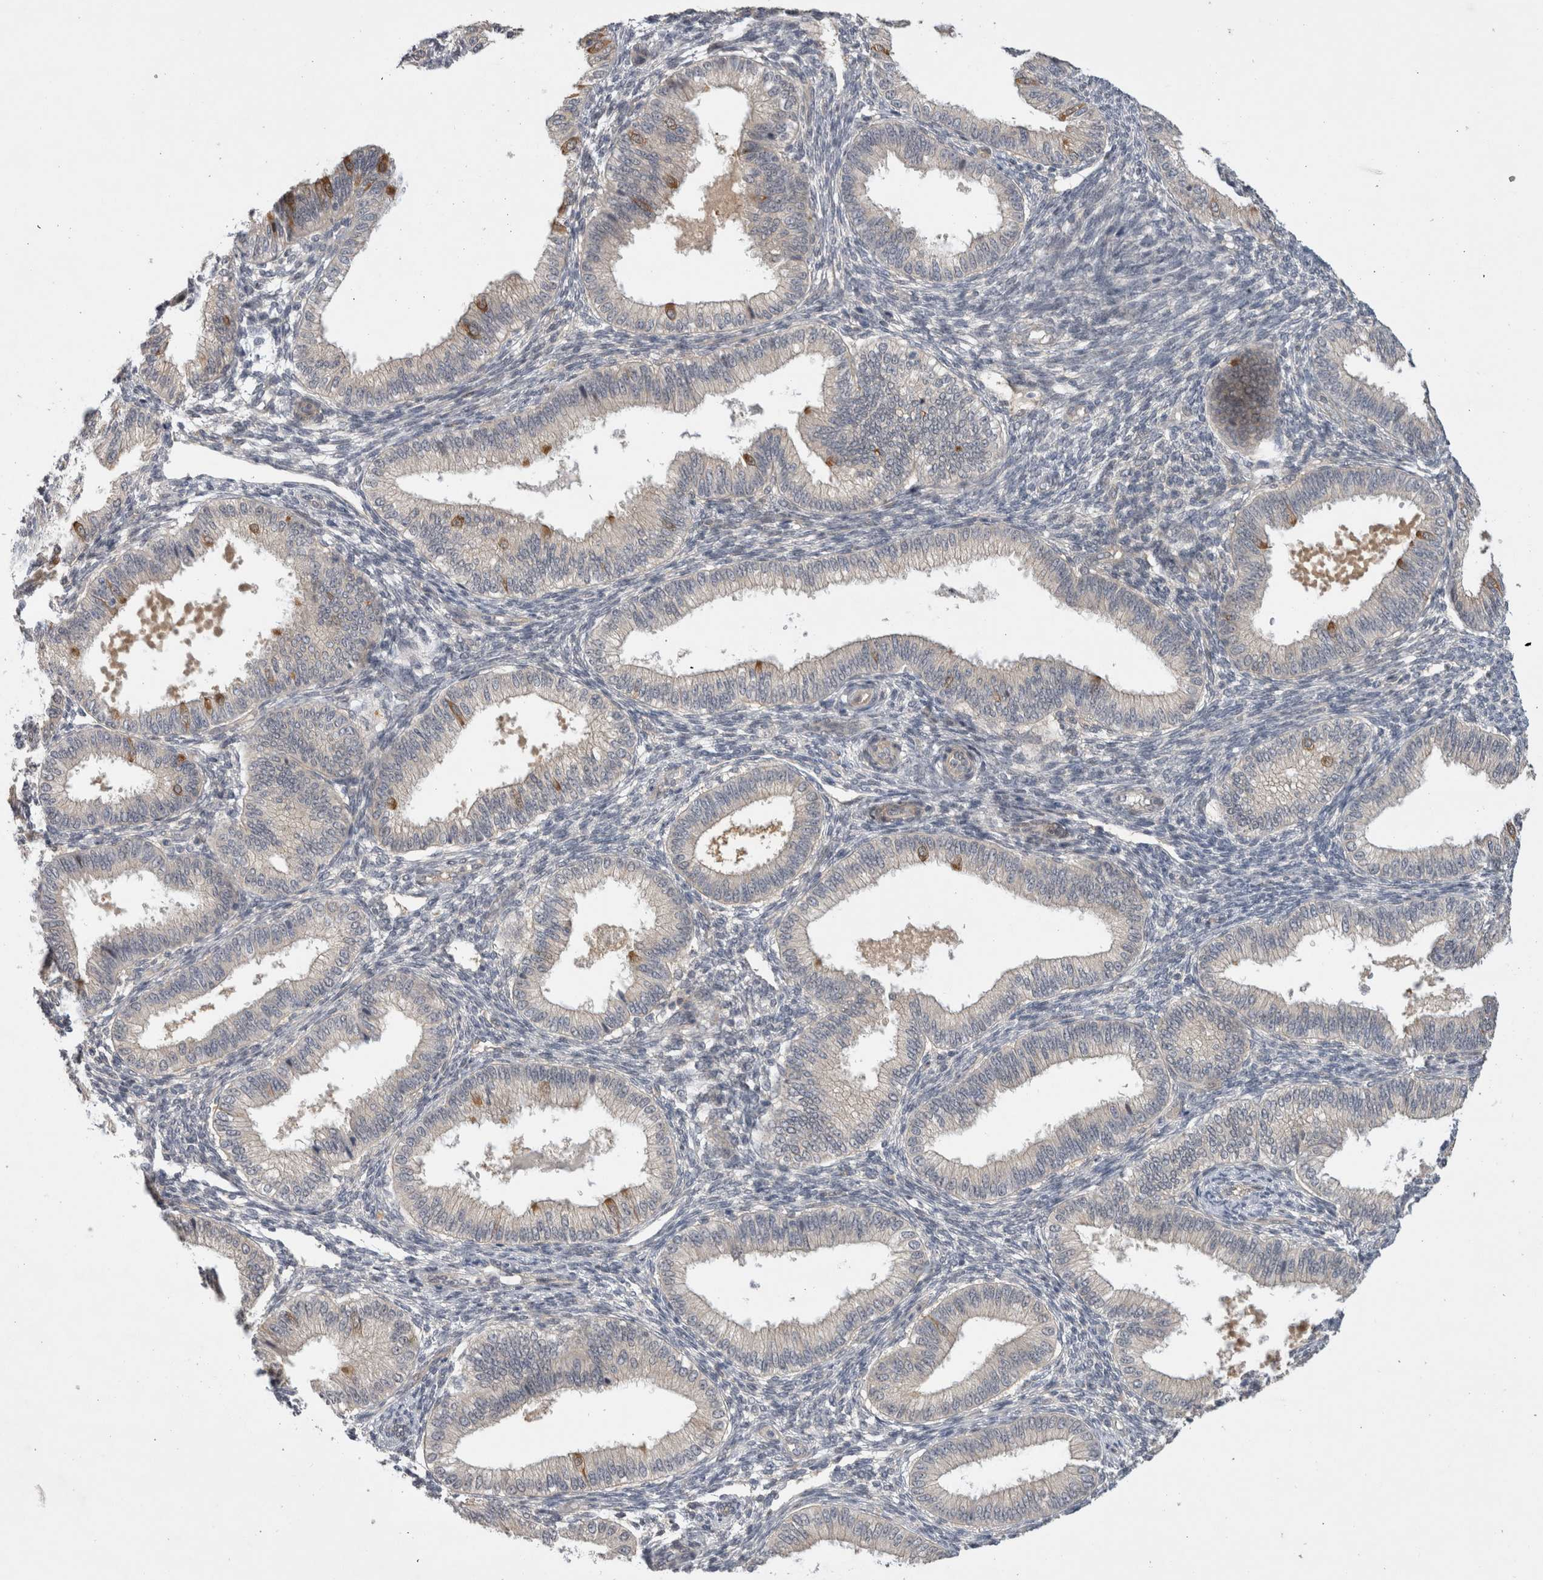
{"staining": {"intensity": "negative", "quantity": "none", "location": "none"}, "tissue": "endometrium", "cell_type": "Cells in endometrial stroma", "image_type": "normal", "snomed": [{"axis": "morphology", "description": "Normal tissue, NOS"}, {"axis": "topography", "description": "Endometrium"}], "caption": "Immunohistochemistry (IHC) photomicrograph of normal endometrium: human endometrium stained with DAB reveals no significant protein positivity in cells in endometrial stroma.", "gene": "CERS3", "patient": {"sex": "female", "age": 39}}